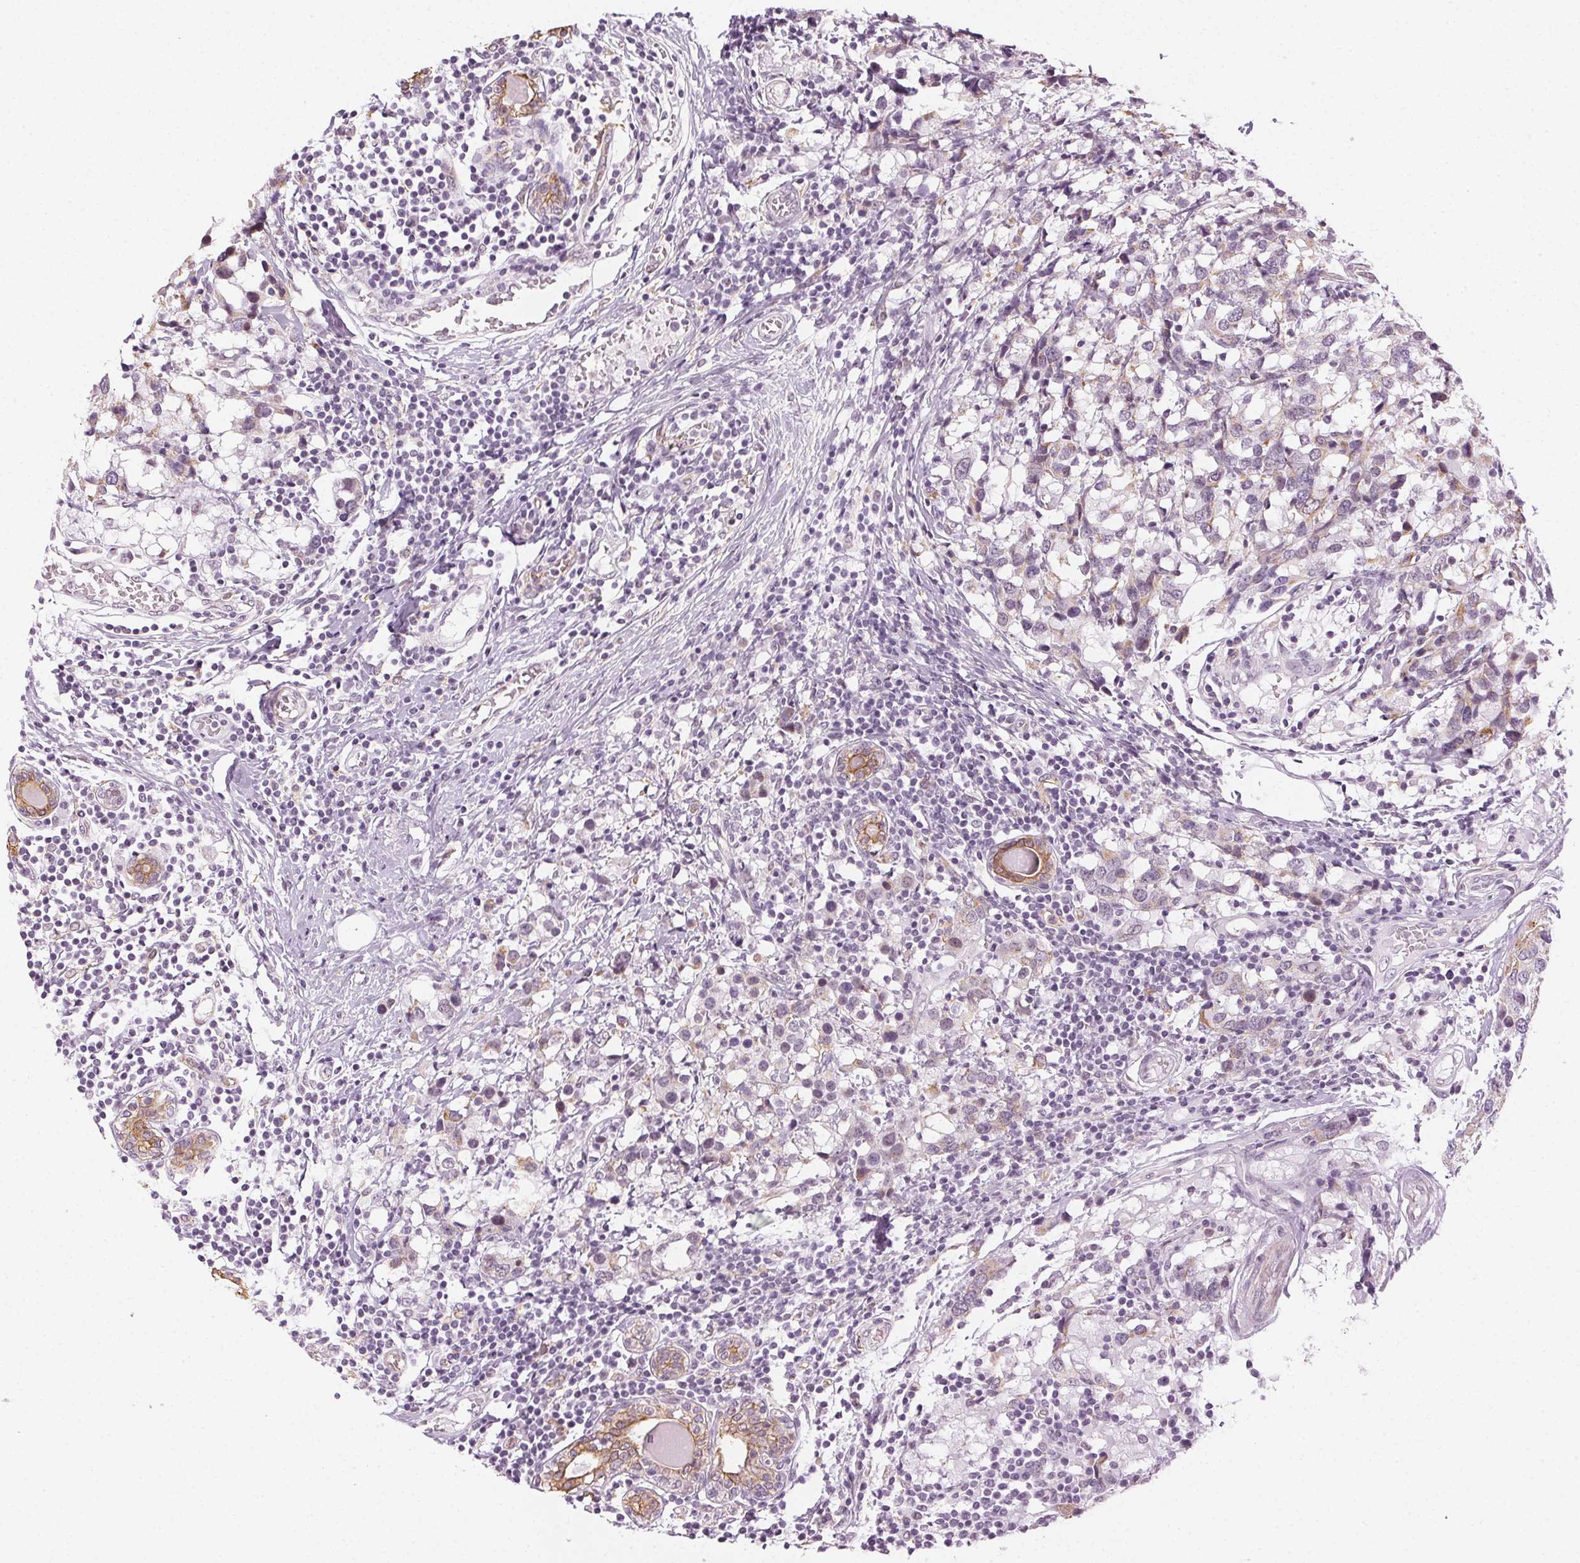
{"staining": {"intensity": "weak", "quantity": "<25%", "location": "cytoplasmic/membranous"}, "tissue": "breast cancer", "cell_type": "Tumor cells", "image_type": "cancer", "snomed": [{"axis": "morphology", "description": "Lobular carcinoma"}, {"axis": "topography", "description": "Breast"}], "caption": "Breast cancer (lobular carcinoma) stained for a protein using immunohistochemistry reveals no expression tumor cells.", "gene": "AIF1L", "patient": {"sex": "female", "age": 59}}